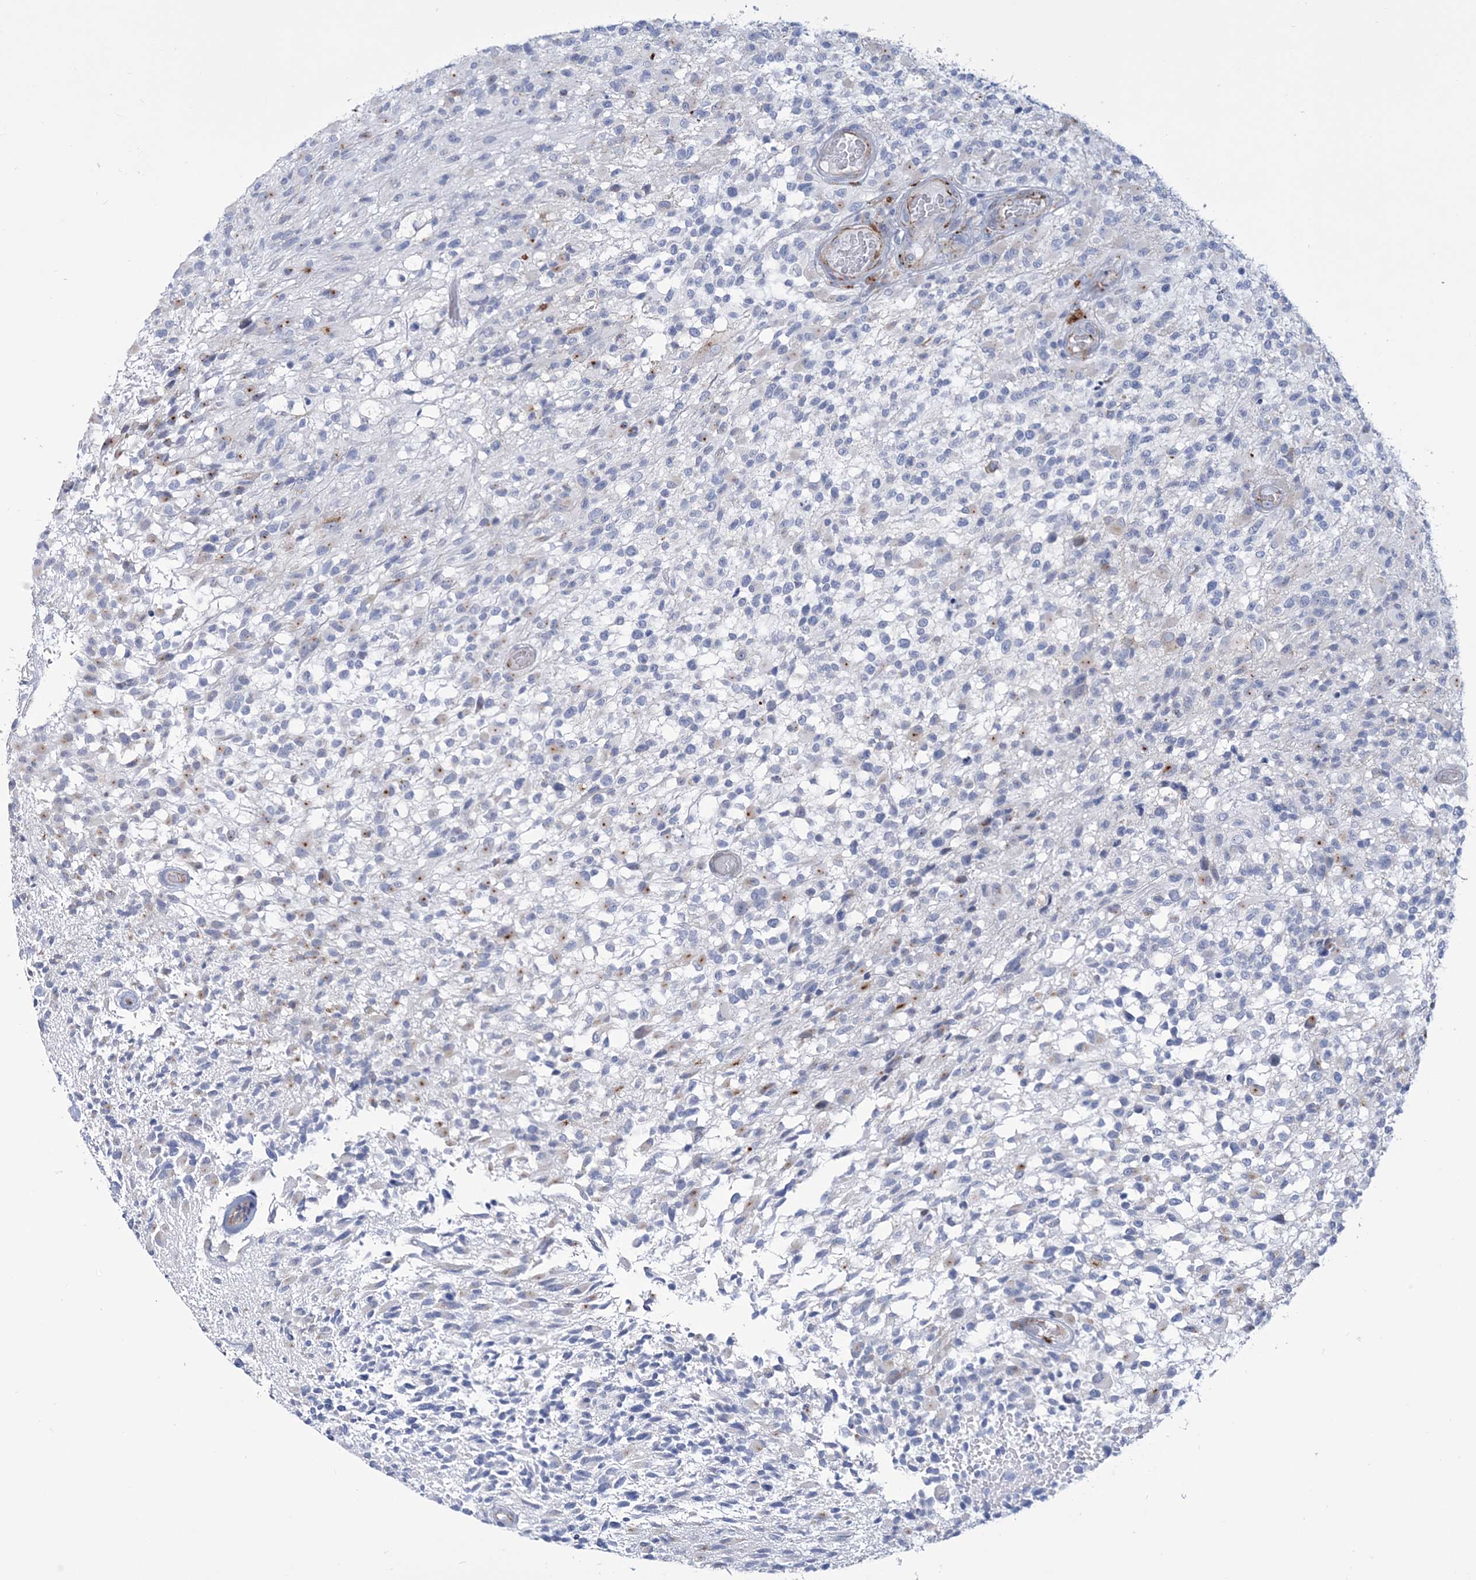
{"staining": {"intensity": "negative", "quantity": "none", "location": "none"}, "tissue": "glioma", "cell_type": "Tumor cells", "image_type": "cancer", "snomed": [{"axis": "morphology", "description": "Glioma, malignant, High grade"}, {"axis": "morphology", "description": "Glioblastoma, NOS"}, {"axis": "topography", "description": "Brain"}], "caption": "The histopathology image shows no significant expression in tumor cells of glioblastoma.", "gene": "RAB11FIP5", "patient": {"sex": "male", "age": 60}}